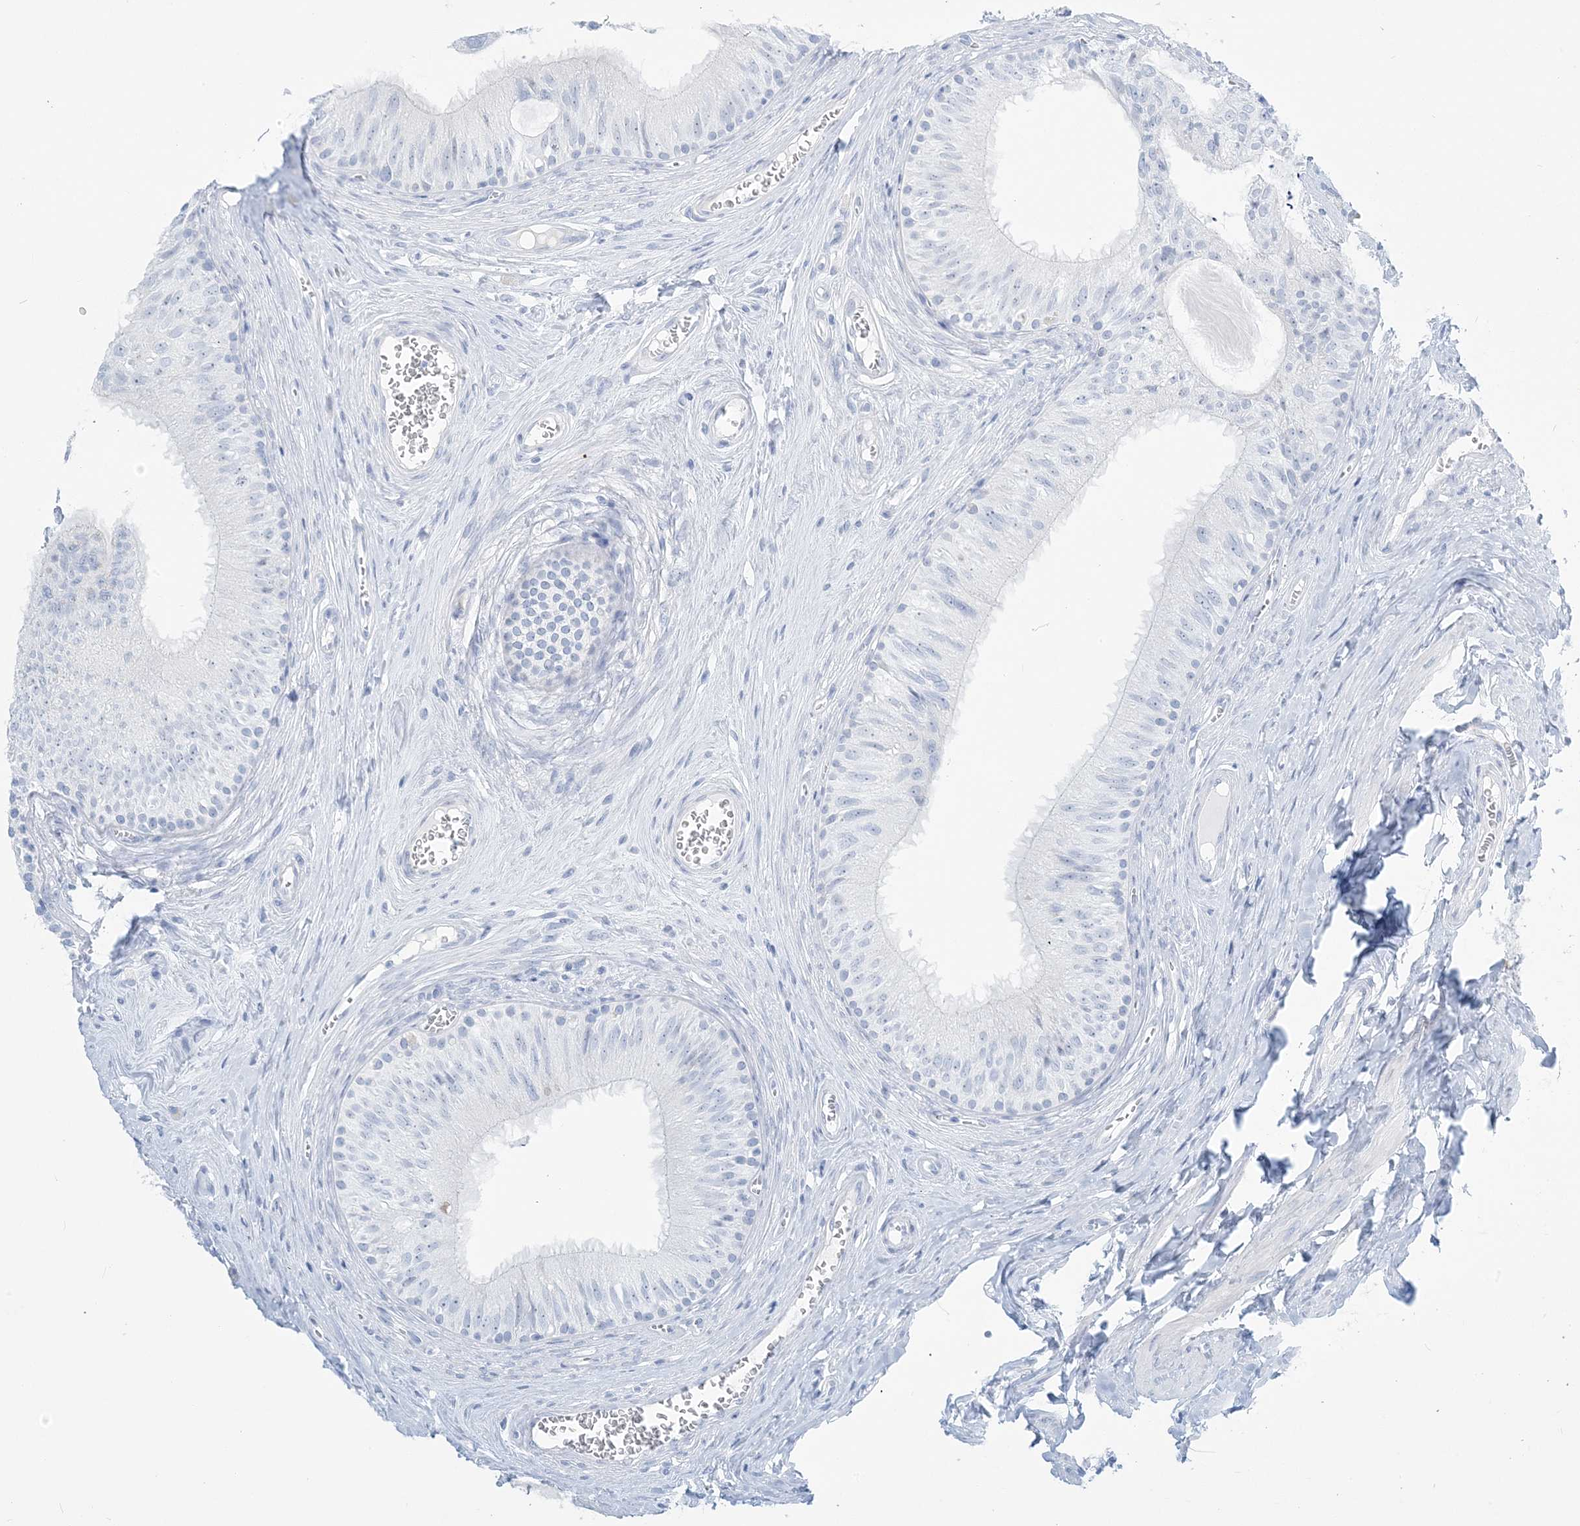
{"staining": {"intensity": "negative", "quantity": "none", "location": "none"}, "tissue": "epididymis", "cell_type": "Glandular cells", "image_type": "normal", "snomed": [{"axis": "morphology", "description": "Normal tissue, NOS"}, {"axis": "topography", "description": "Epididymis"}], "caption": "Image shows no significant protein expression in glandular cells of benign epididymis.", "gene": "AGXT", "patient": {"sex": "male", "age": 46}}